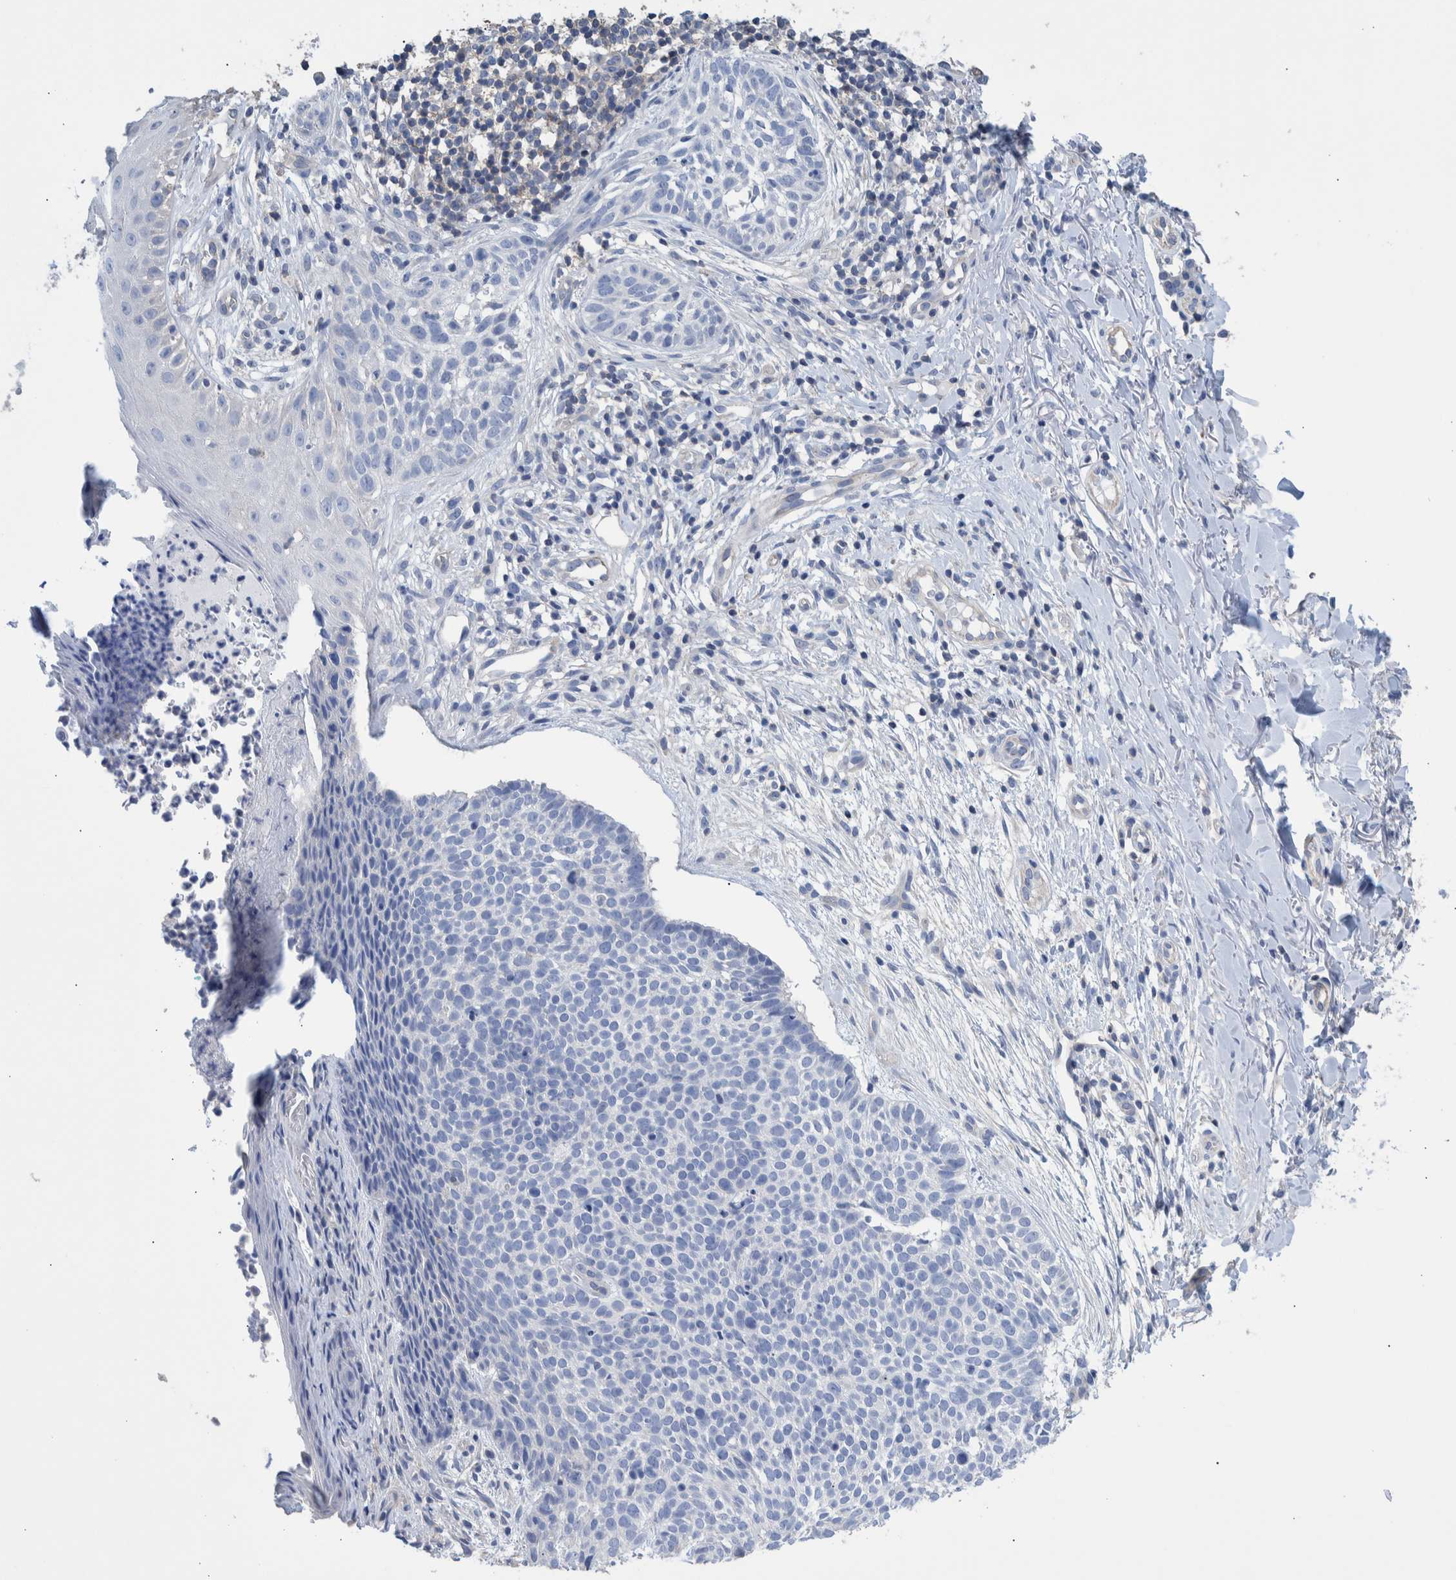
{"staining": {"intensity": "negative", "quantity": "none", "location": "none"}, "tissue": "skin cancer", "cell_type": "Tumor cells", "image_type": "cancer", "snomed": [{"axis": "morphology", "description": "Normal tissue, NOS"}, {"axis": "morphology", "description": "Basal cell carcinoma"}, {"axis": "topography", "description": "Skin"}], "caption": "A micrograph of human basal cell carcinoma (skin) is negative for staining in tumor cells.", "gene": "PPP3CC", "patient": {"sex": "male", "age": 67}}